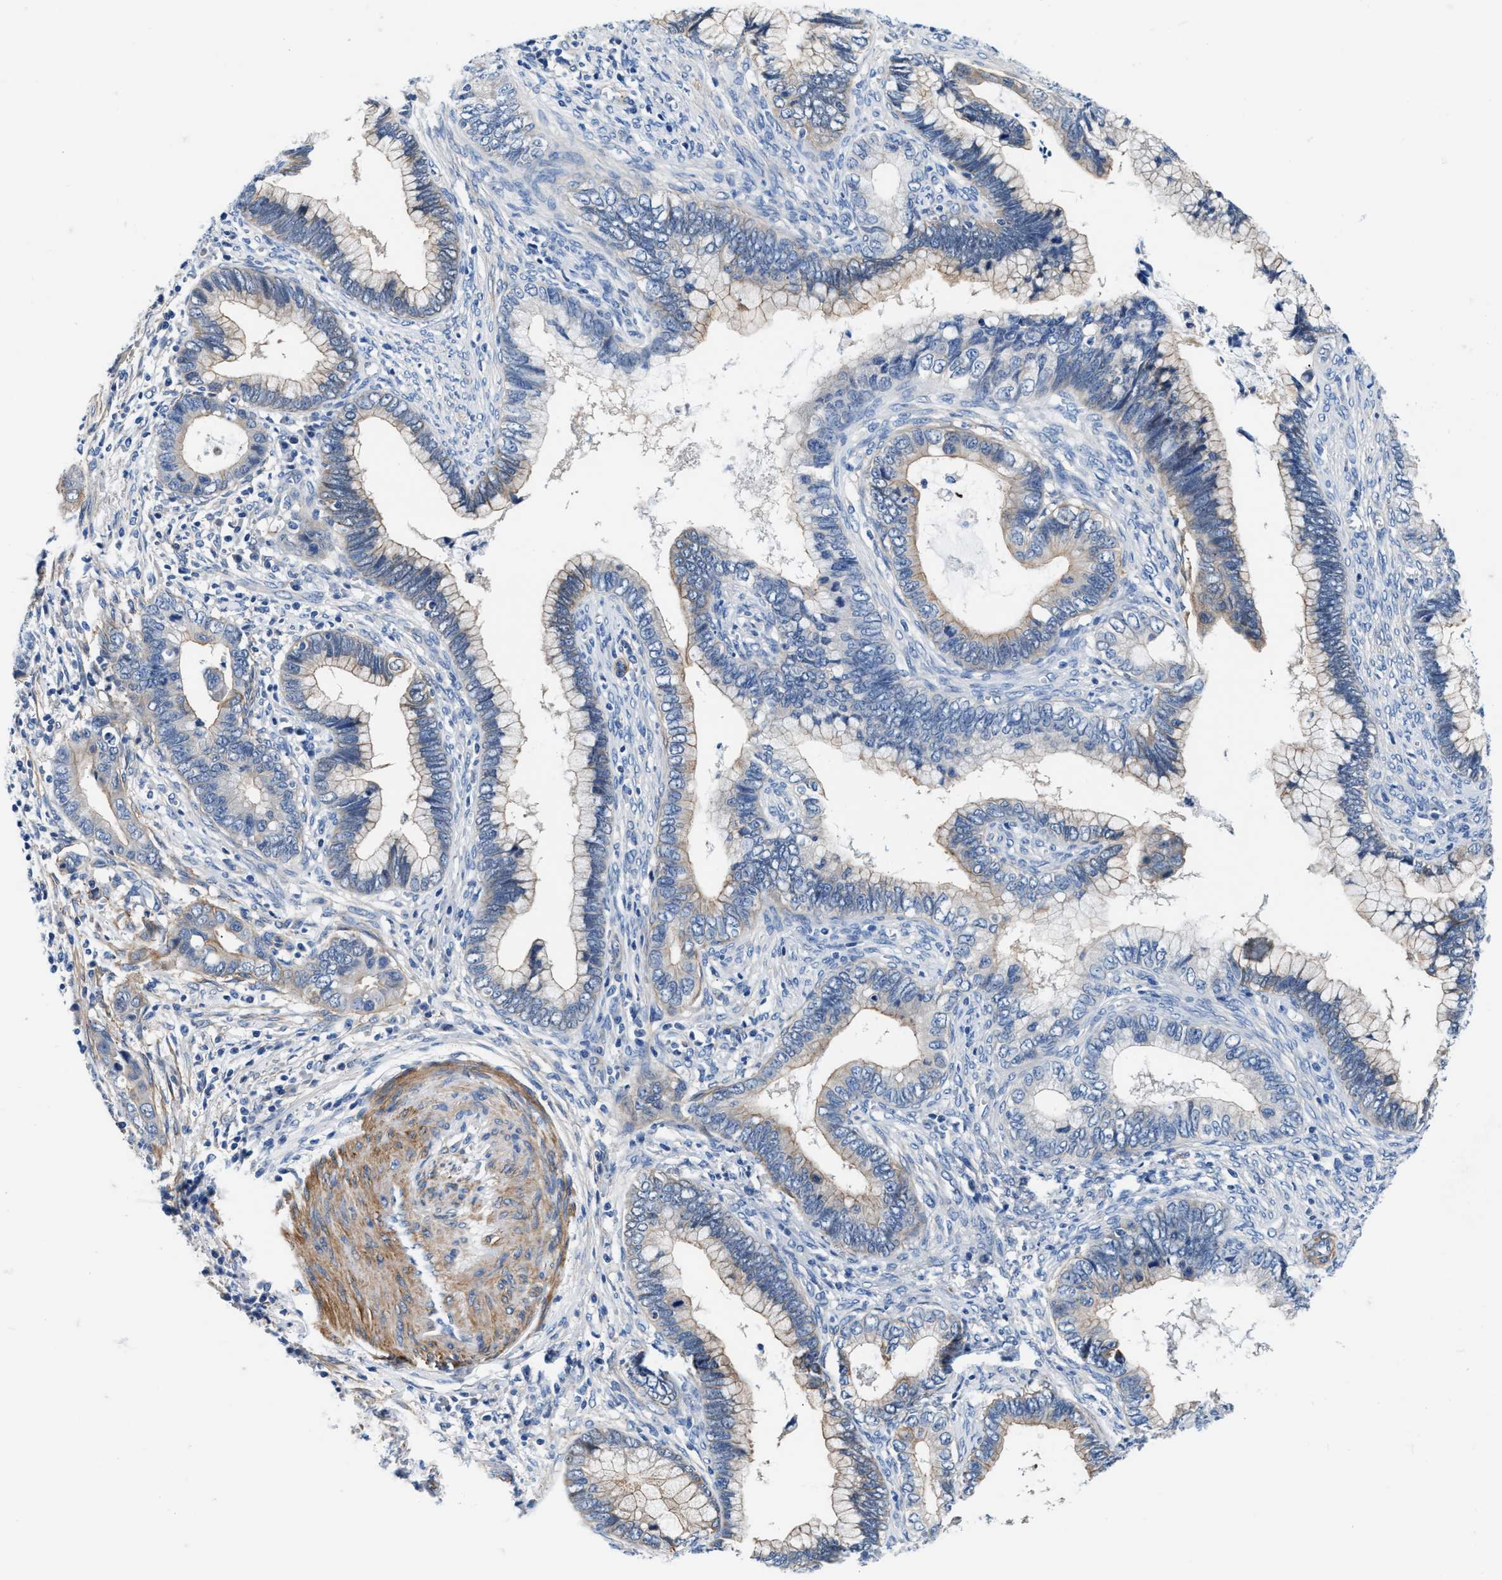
{"staining": {"intensity": "weak", "quantity": "<25%", "location": "cytoplasmic/membranous"}, "tissue": "cervical cancer", "cell_type": "Tumor cells", "image_type": "cancer", "snomed": [{"axis": "morphology", "description": "Adenocarcinoma, NOS"}, {"axis": "topography", "description": "Cervix"}], "caption": "Immunohistochemistry (IHC) of human adenocarcinoma (cervical) displays no expression in tumor cells. (Brightfield microscopy of DAB (3,3'-diaminobenzidine) immunohistochemistry at high magnification).", "gene": "PARG", "patient": {"sex": "female", "age": 44}}